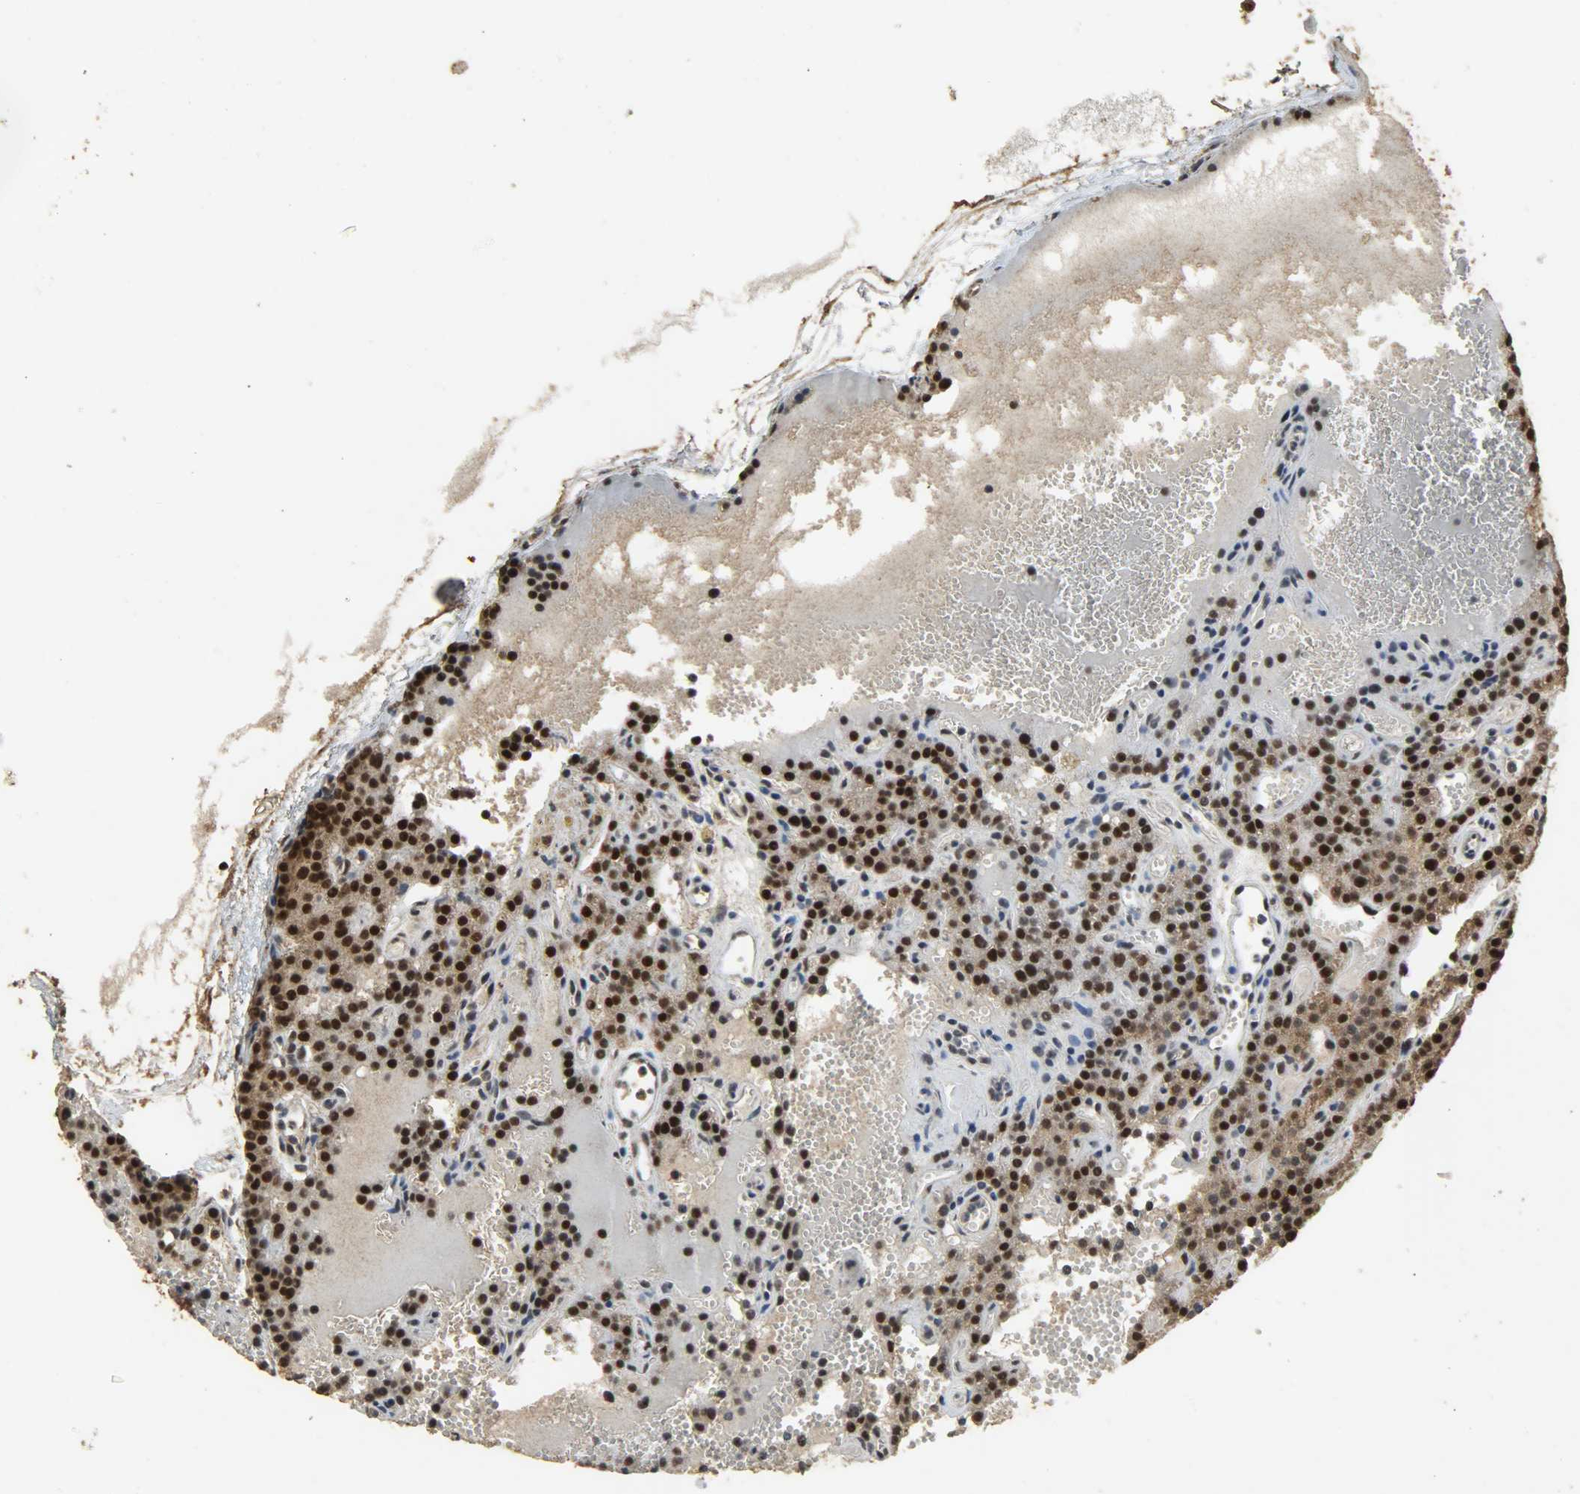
{"staining": {"intensity": "strong", "quantity": ">75%", "location": "nuclear"}, "tissue": "parathyroid gland", "cell_type": "Glandular cells", "image_type": "normal", "snomed": [{"axis": "morphology", "description": "Normal tissue, NOS"}, {"axis": "topography", "description": "Parathyroid gland"}], "caption": "Immunohistochemistry (IHC) staining of benign parathyroid gland, which reveals high levels of strong nuclear positivity in approximately >75% of glandular cells indicating strong nuclear protein staining. The staining was performed using DAB (brown) for protein detection and nuclei were counterstained in hematoxylin (blue).", "gene": "CCNT2", "patient": {"sex": "male", "age": 25}}